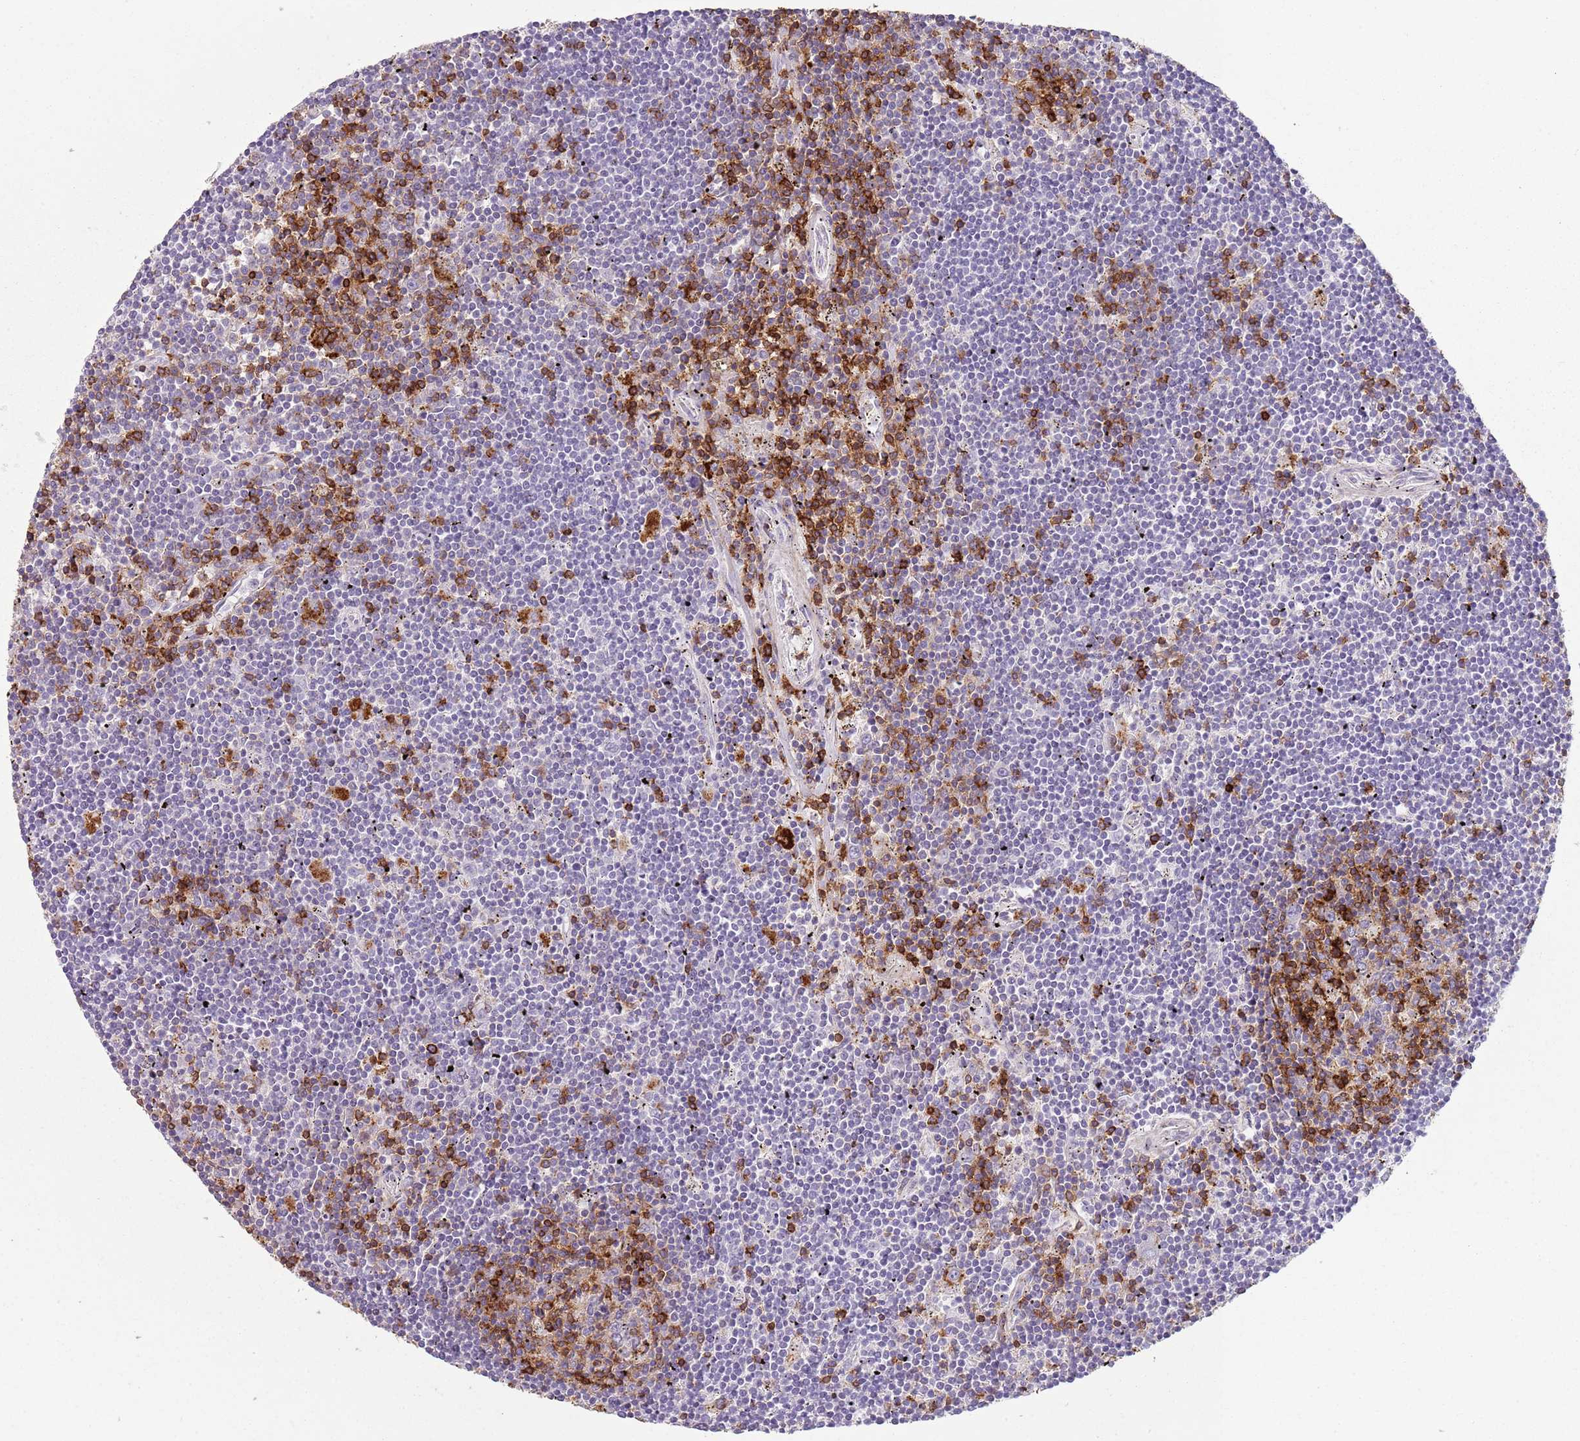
{"staining": {"intensity": "negative", "quantity": "none", "location": "none"}, "tissue": "lymphoma", "cell_type": "Tumor cells", "image_type": "cancer", "snomed": [{"axis": "morphology", "description": "Malignant lymphoma, non-Hodgkin's type, Low grade"}, {"axis": "topography", "description": "Spleen"}], "caption": "The IHC photomicrograph has no significant positivity in tumor cells of lymphoma tissue.", "gene": "ZNF583", "patient": {"sex": "male", "age": 76}}